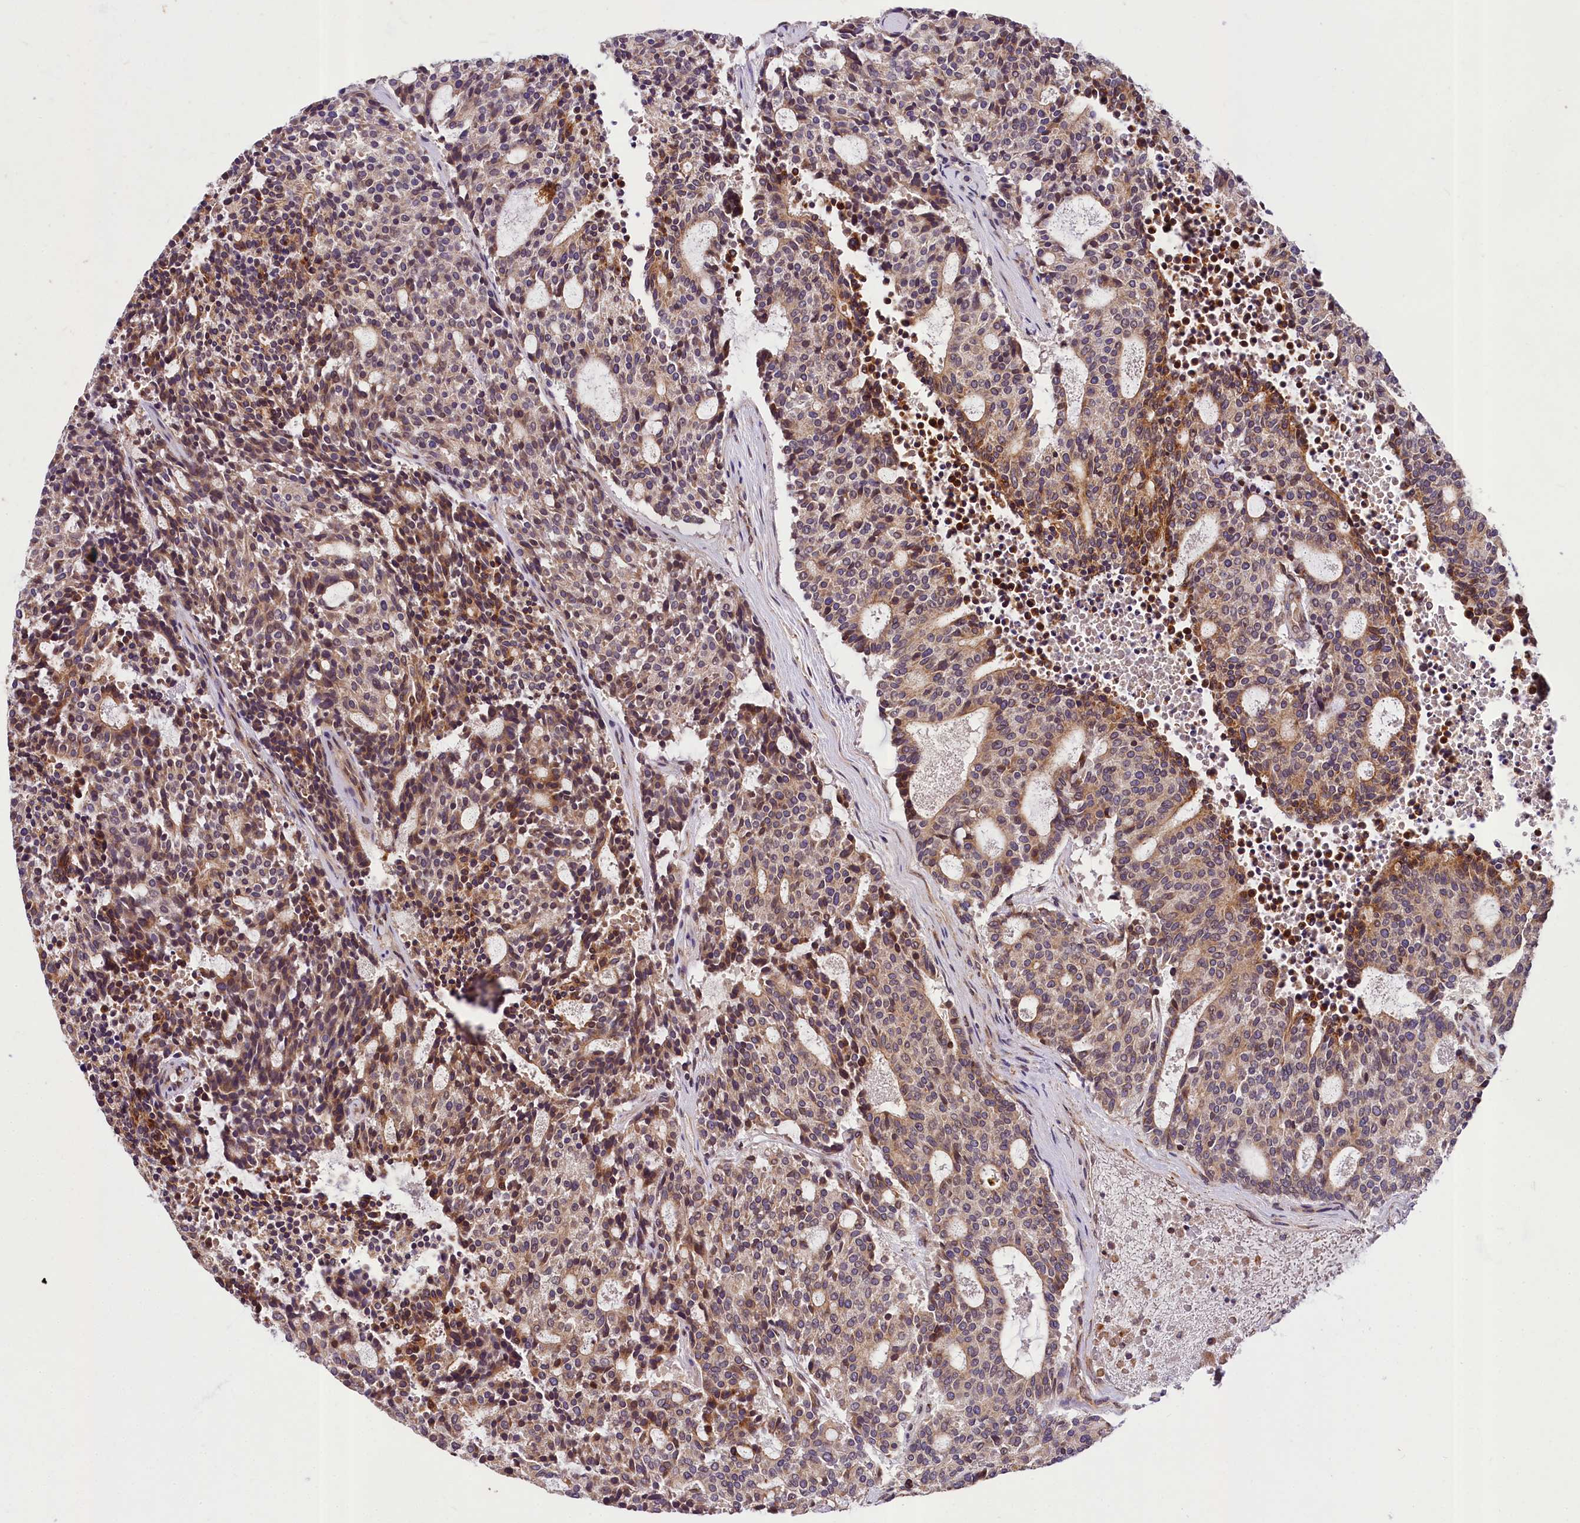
{"staining": {"intensity": "moderate", "quantity": ">75%", "location": "cytoplasmic/membranous"}, "tissue": "carcinoid", "cell_type": "Tumor cells", "image_type": "cancer", "snomed": [{"axis": "morphology", "description": "Carcinoid, malignant, NOS"}, {"axis": "topography", "description": "Pancreas"}], "caption": "The immunohistochemical stain labels moderate cytoplasmic/membranous positivity in tumor cells of carcinoid tissue. (DAB (3,3'-diaminobenzidine) IHC, brown staining for protein, blue staining for nuclei).", "gene": "SUPV3L1", "patient": {"sex": "female", "age": 54}}